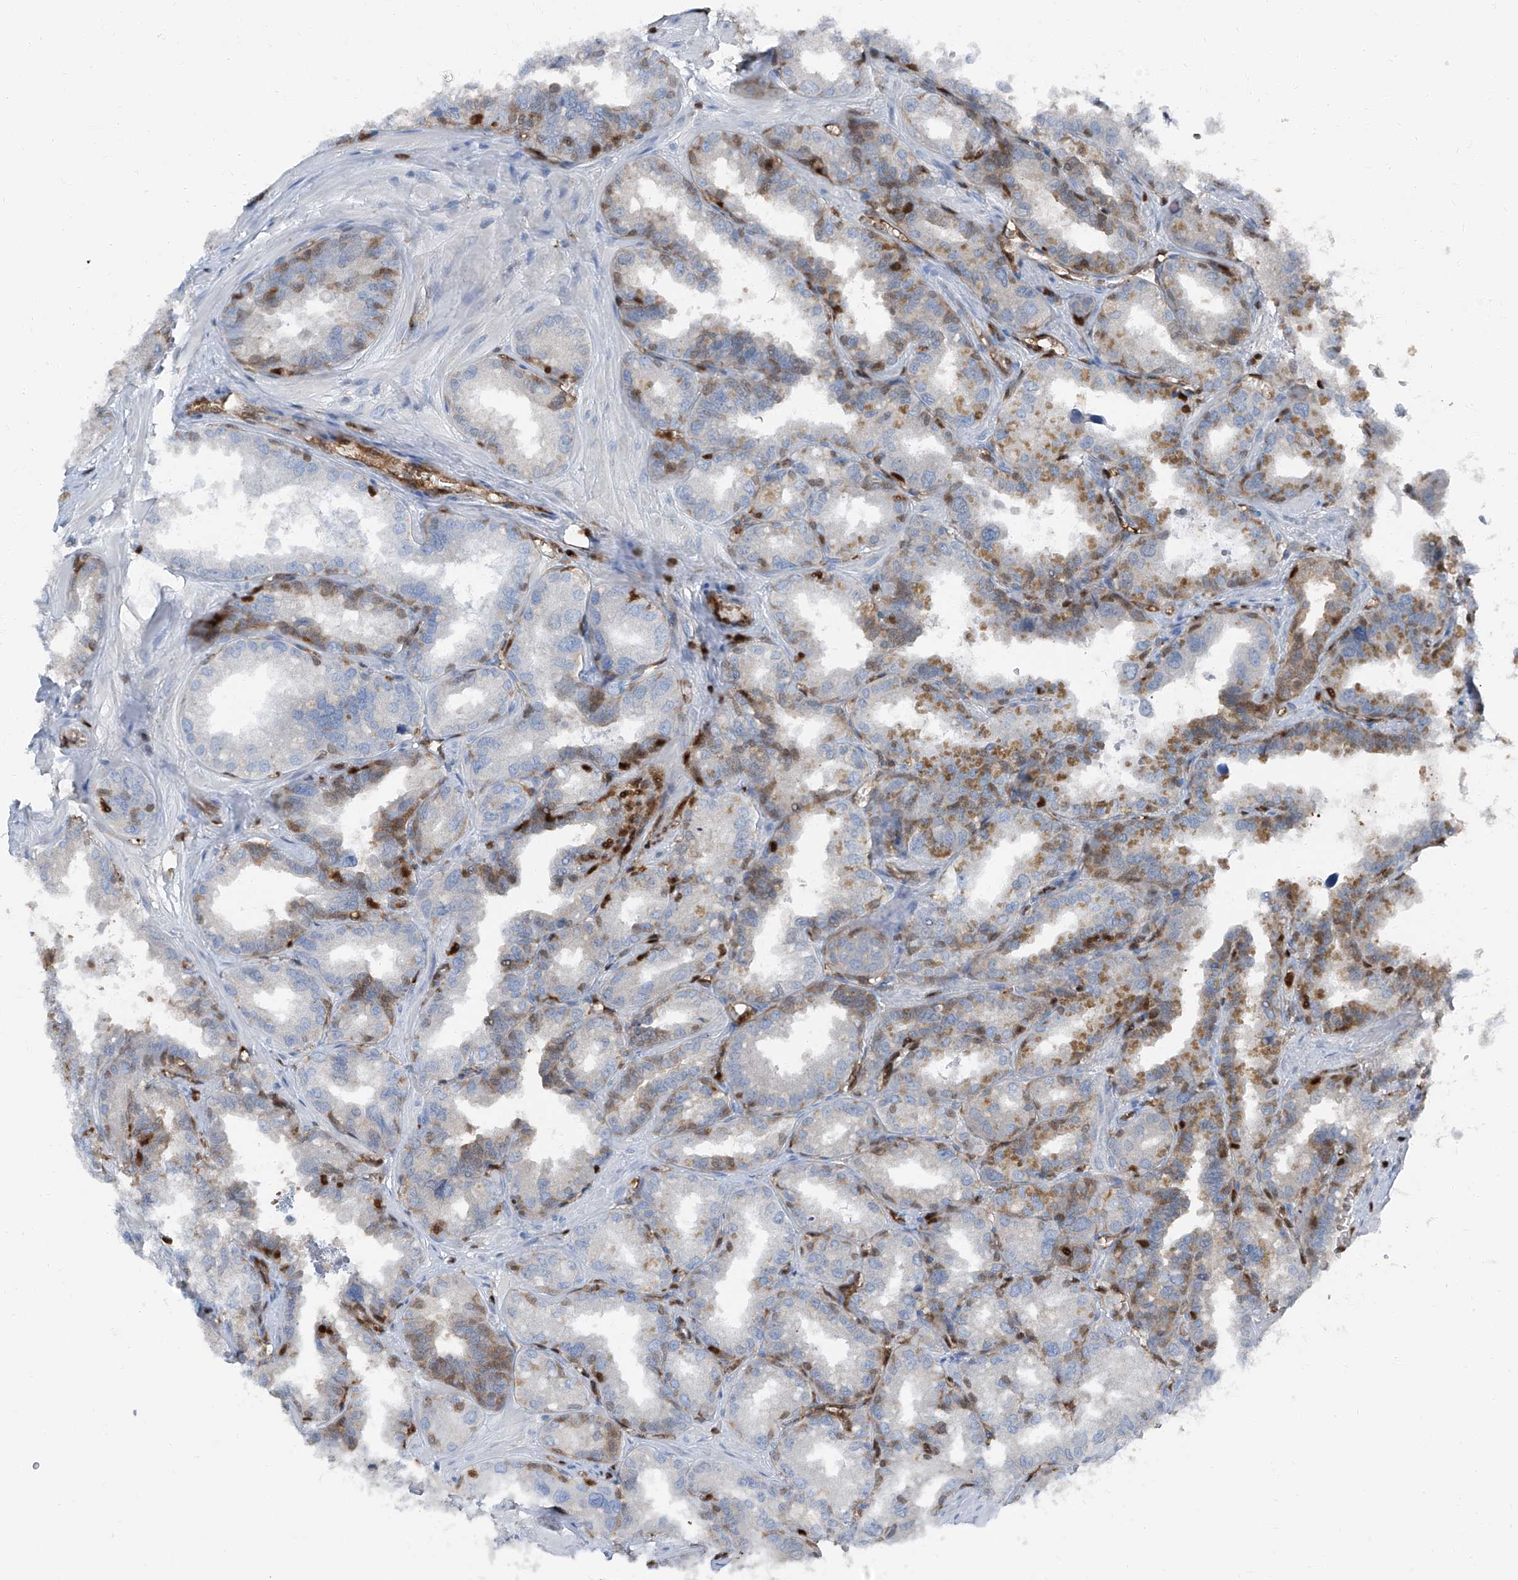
{"staining": {"intensity": "moderate", "quantity": "<25%", "location": "cytoplasmic/membranous"}, "tissue": "seminal vesicle", "cell_type": "Glandular cells", "image_type": "normal", "snomed": [{"axis": "morphology", "description": "Normal tissue, NOS"}, {"axis": "topography", "description": "Prostate"}, {"axis": "topography", "description": "Seminal veicle"}], "caption": "Brown immunohistochemical staining in unremarkable human seminal vesicle exhibits moderate cytoplasmic/membranous staining in approximately <25% of glandular cells.", "gene": "PSMB10", "patient": {"sex": "male", "age": 51}}